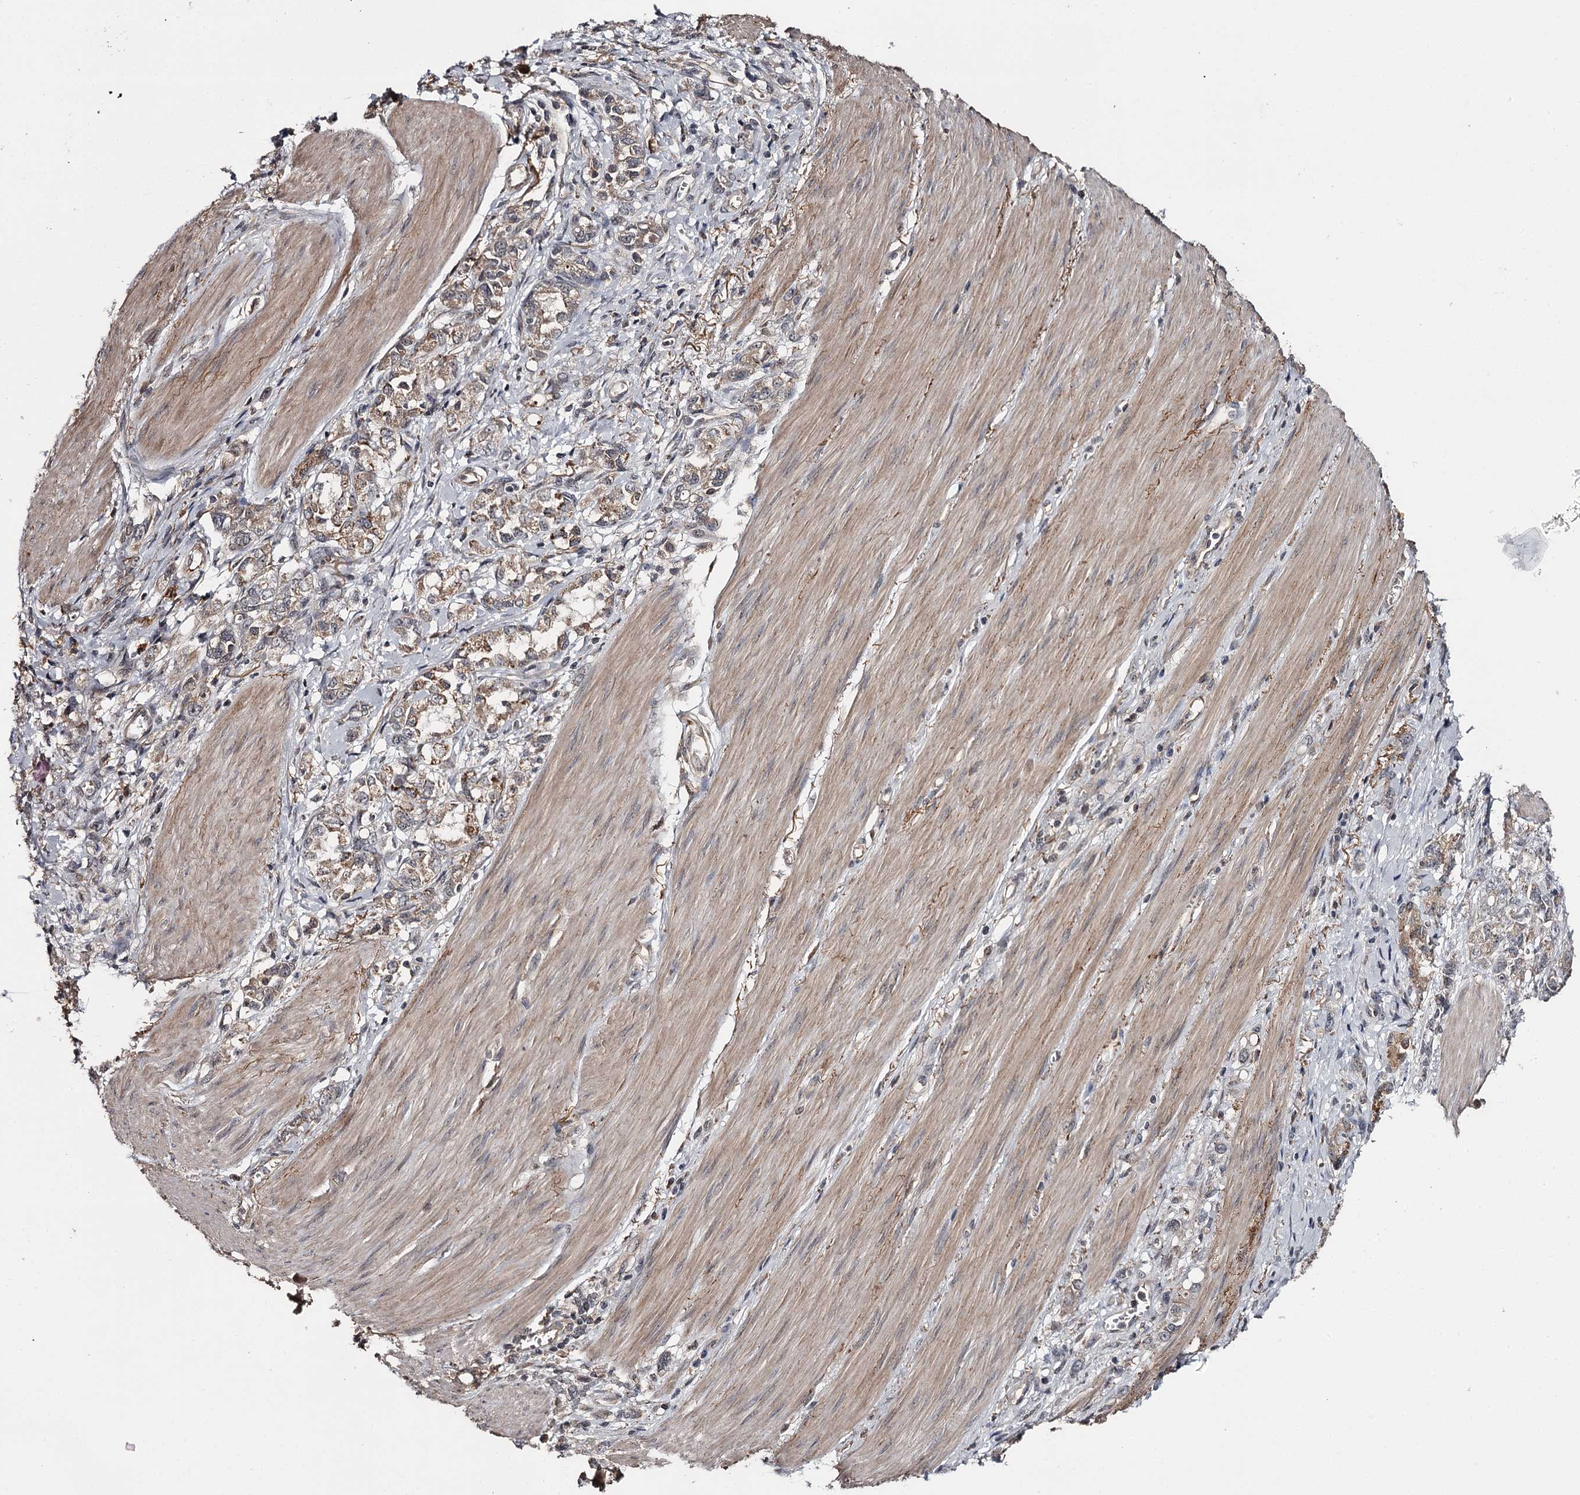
{"staining": {"intensity": "moderate", "quantity": "25%-75%", "location": "cytoplasmic/membranous"}, "tissue": "stomach cancer", "cell_type": "Tumor cells", "image_type": "cancer", "snomed": [{"axis": "morphology", "description": "Adenocarcinoma, NOS"}, {"axis": "topography", "description": "Stomach"}], "caption": "There is medium levels of moderate cytoplasmic/membranous positivity in tumor cells of stomach adenocarcinoma, as demonstrated by immunohistochemical staining (brown color).", "gene": "CWF19L2", "patient": {"sex": "female", "age": 76}}